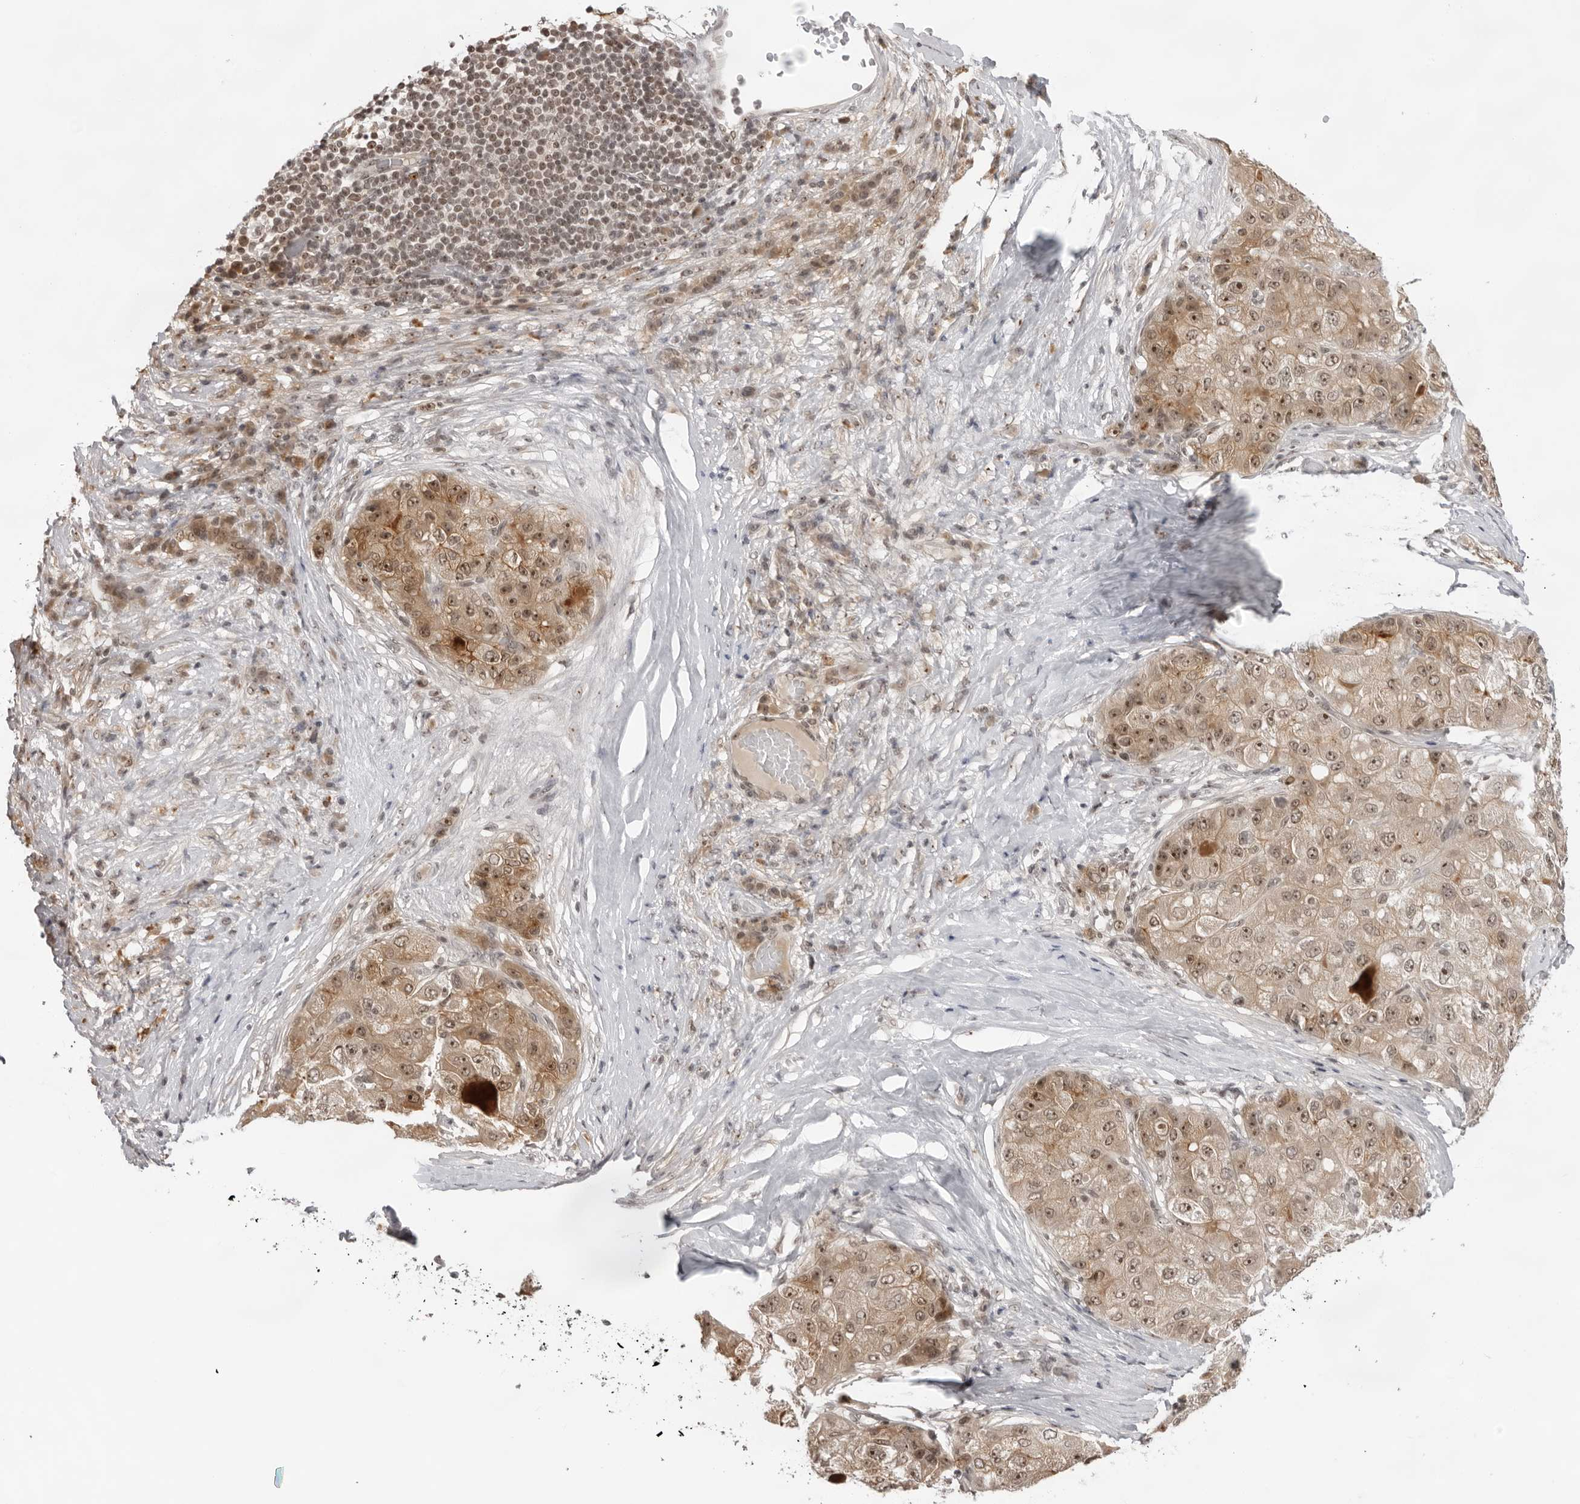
{"staining": {"intensity": "moderate", "quantity": ">75%", "location": "cytoplasmic/membranous,nuclear"}, "tissue": "liver cancer", "cell_type": "Tumor cells", "image_type": "cancer", "snomed": [{"axis": "morphology", "description": "Carcinoma, Hepatocellular, NOS"}, {"axis": "topography", "description": "Liver"}], "caption": "Liver cancer (hepatocellular carcinoma) stained with a brown dye shows moderate cytoplasmic/membranous and nuclear positive positivity in about >75% of tumor cells.", "gene": "EXOSC10", "patient": {"sex": "male", "age": 80}}